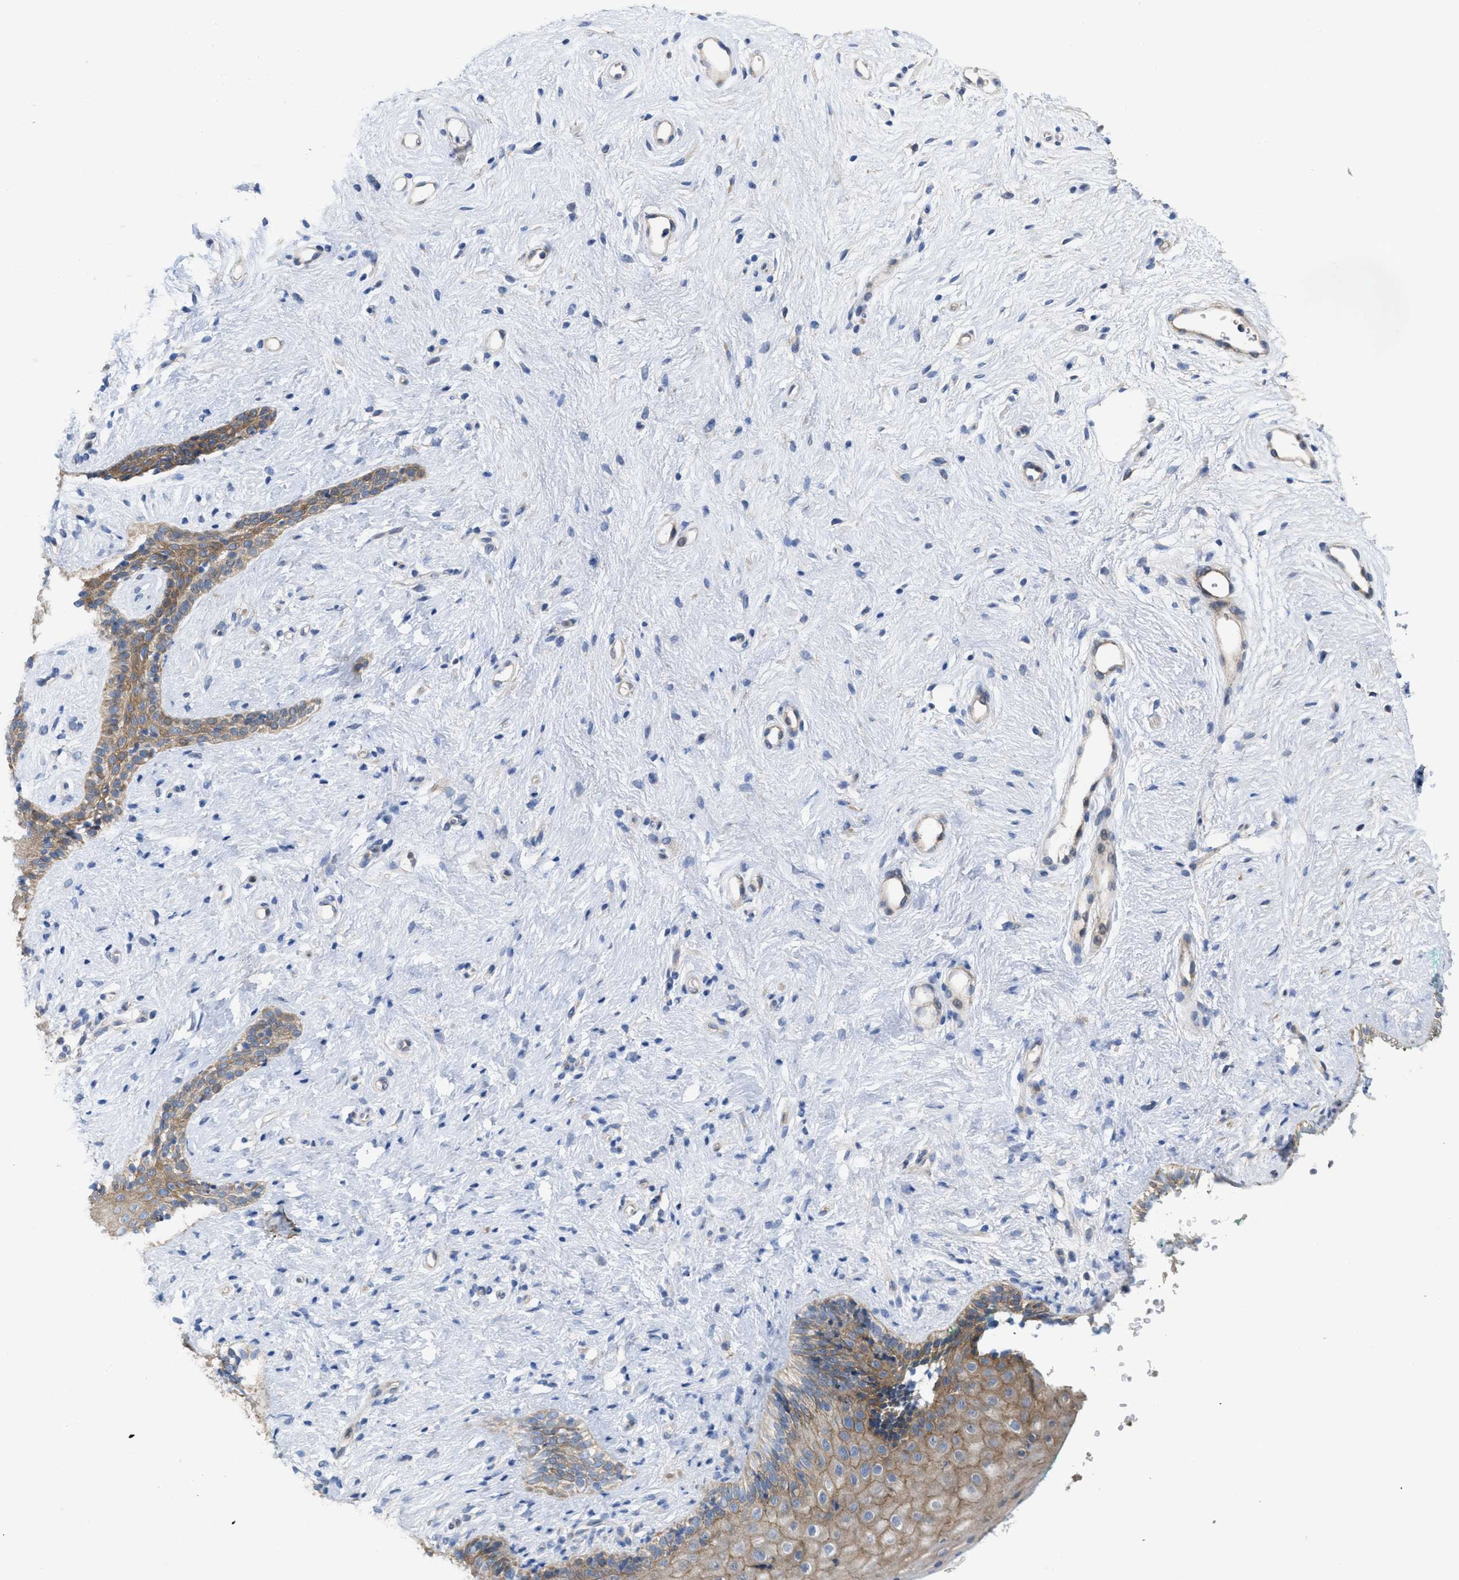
{"staining": {"intensity": "moderate", "quantity": ">75%", "location": "cytoplasmic/membranous"}, "tissue": "vagina", "cell_type": "Squamous epithelial cells", "image_type": "normal", "snomed": [{"axis": "morphology", "description": "Normal tissue, NOS"}, {"axis": "topography", "description": "Vagina"}], "caption": "Immunohistochemical staining of unremarkable human vagina reveals medium levels of moderate cytoplasmic/membranous staining in approximately >75% of squamous epithelial cells.", "gene": "CDPF1", "patient": {"sex": "female", "age": 44}}